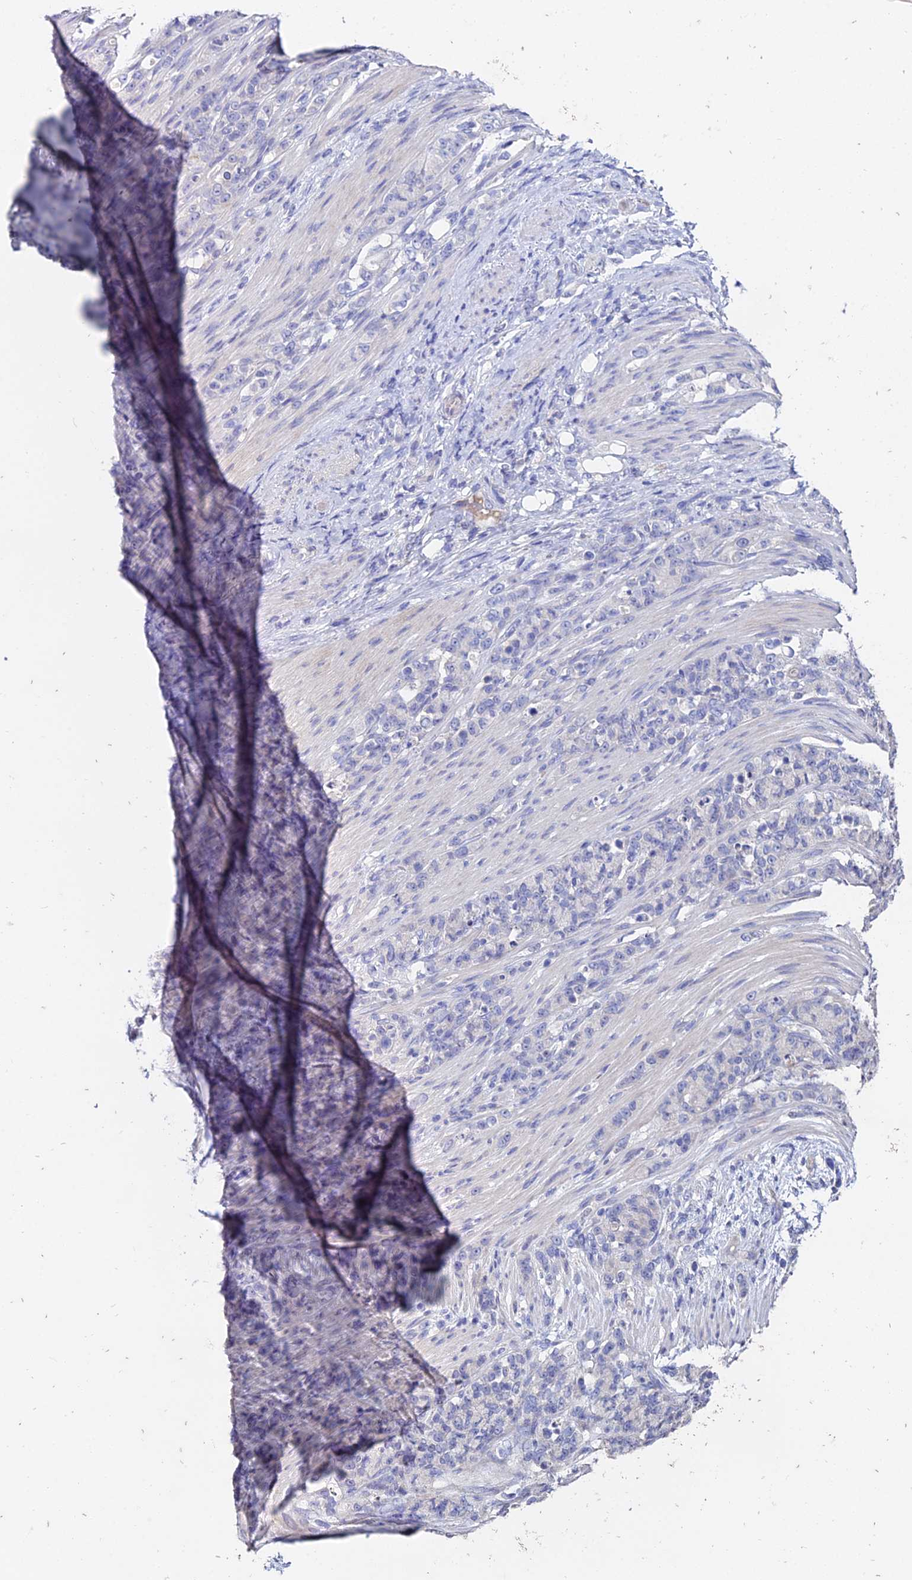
{"staining": {"intensity": "negative", "quantity": "none", "location": "none"}, "tissue": "stomach cancer", "cell_type": "Tumor cells", "image_type": "cancer", "snomed": [{"axis": "morphology", "description": "Adenocarcinoma, NOS"}, {"axis": "topography", "description": "Stomach"}], "caption": "Human stomach cancer stained for a protein using IHC displays no staining in tumor cells.", "gene": "ESRRG", "patient": {"sex": "female", "age": 79}}